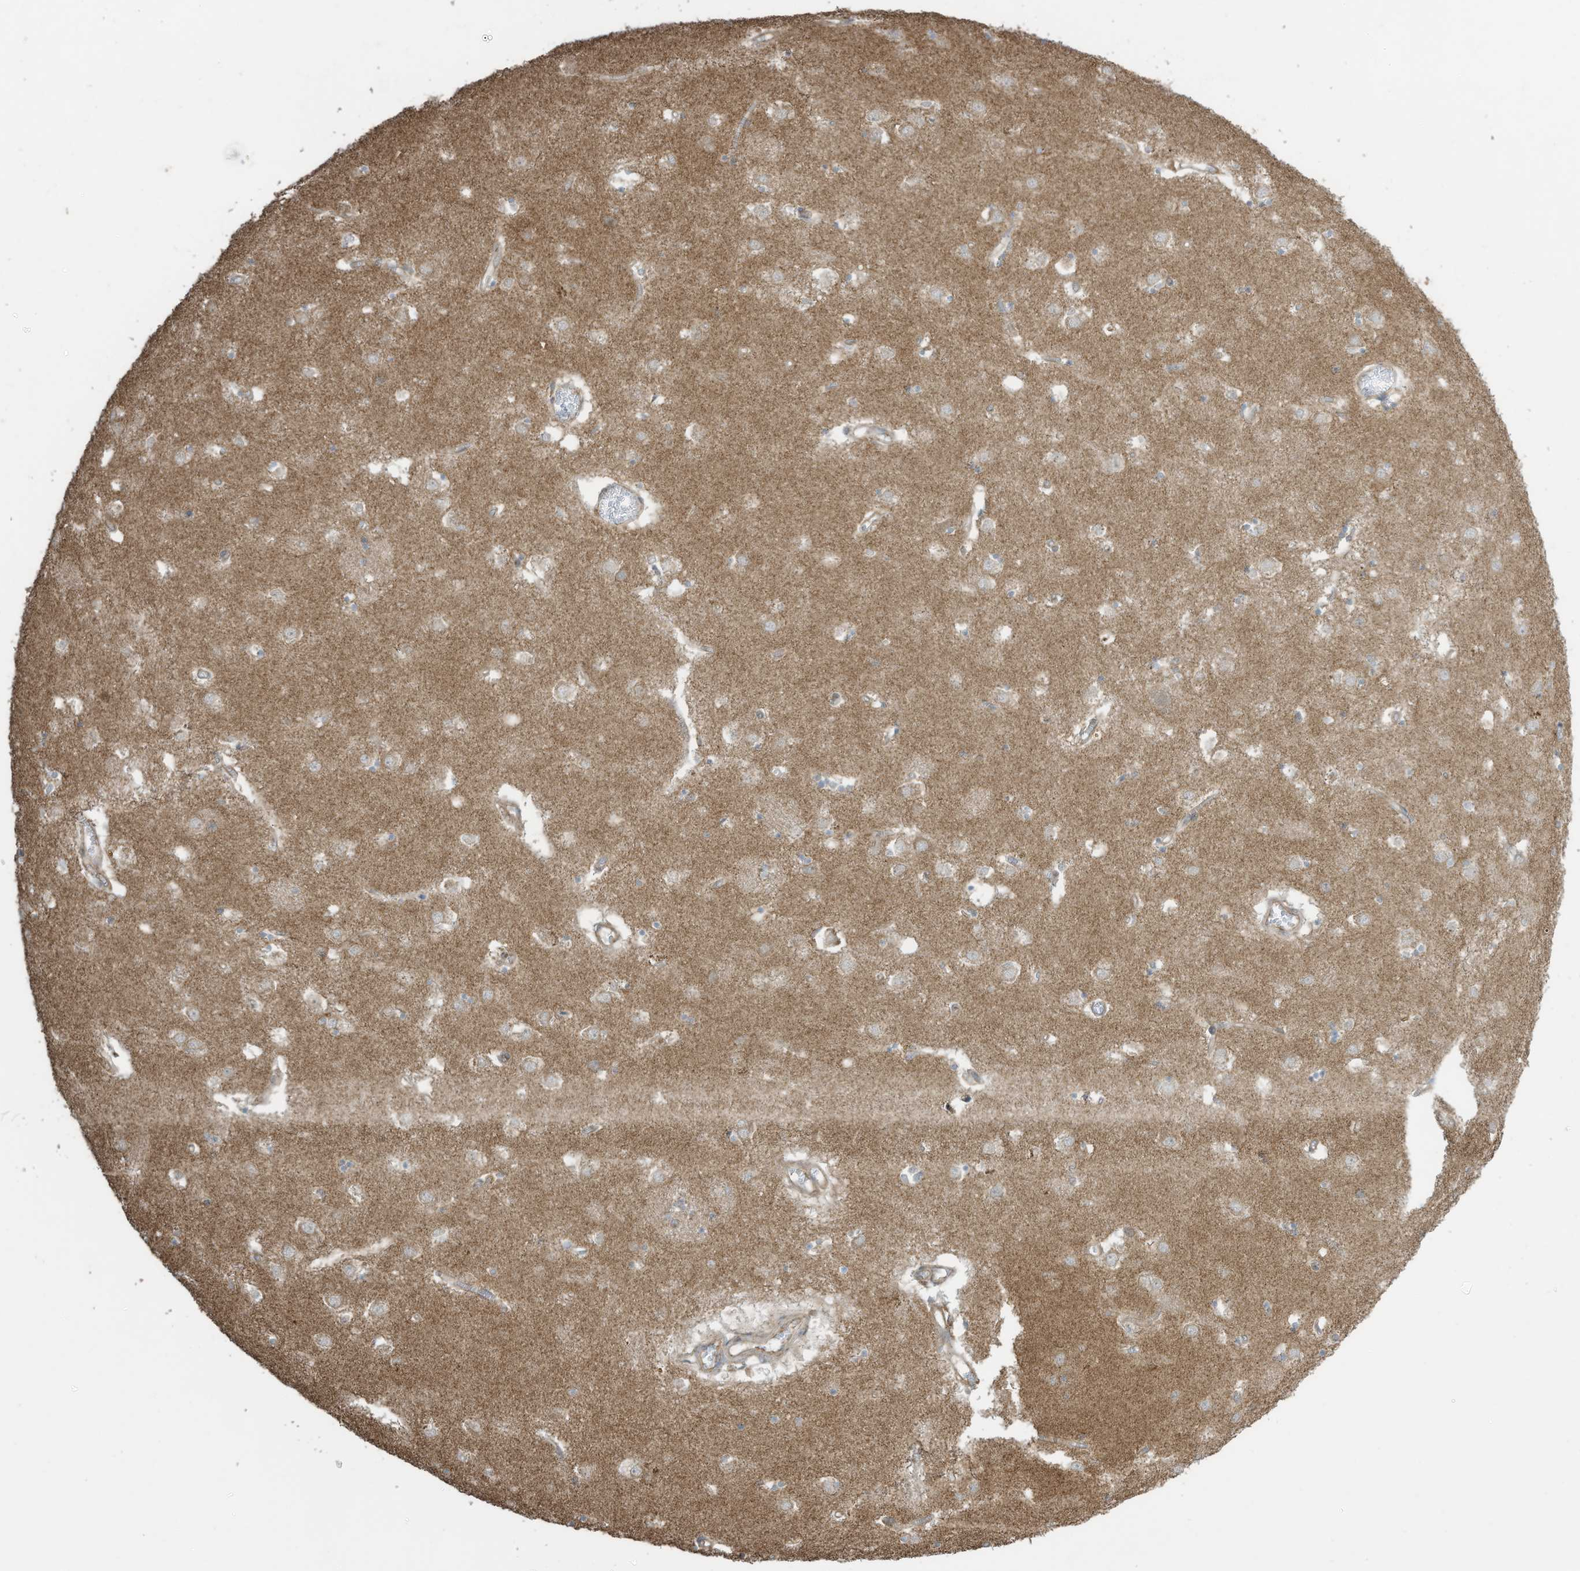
{"staining": {"intensity": "weak", "quantity": "<25%", "location": "cytoplasmic/membranous"}, "tissue": "caudate", "cell_type": "Glial cells", "image_type": "normal", "snomed": [{"axis": "morphology", "description": "Normal tissue, NOS"}, {"axis": "topography", "description": "Lateral ventricle wall"}], "caption": "Glial cells show no significant expression in unremarkable caudate.", "gene": "CGAS", "patient": {"sex": "male", "age": 70}}